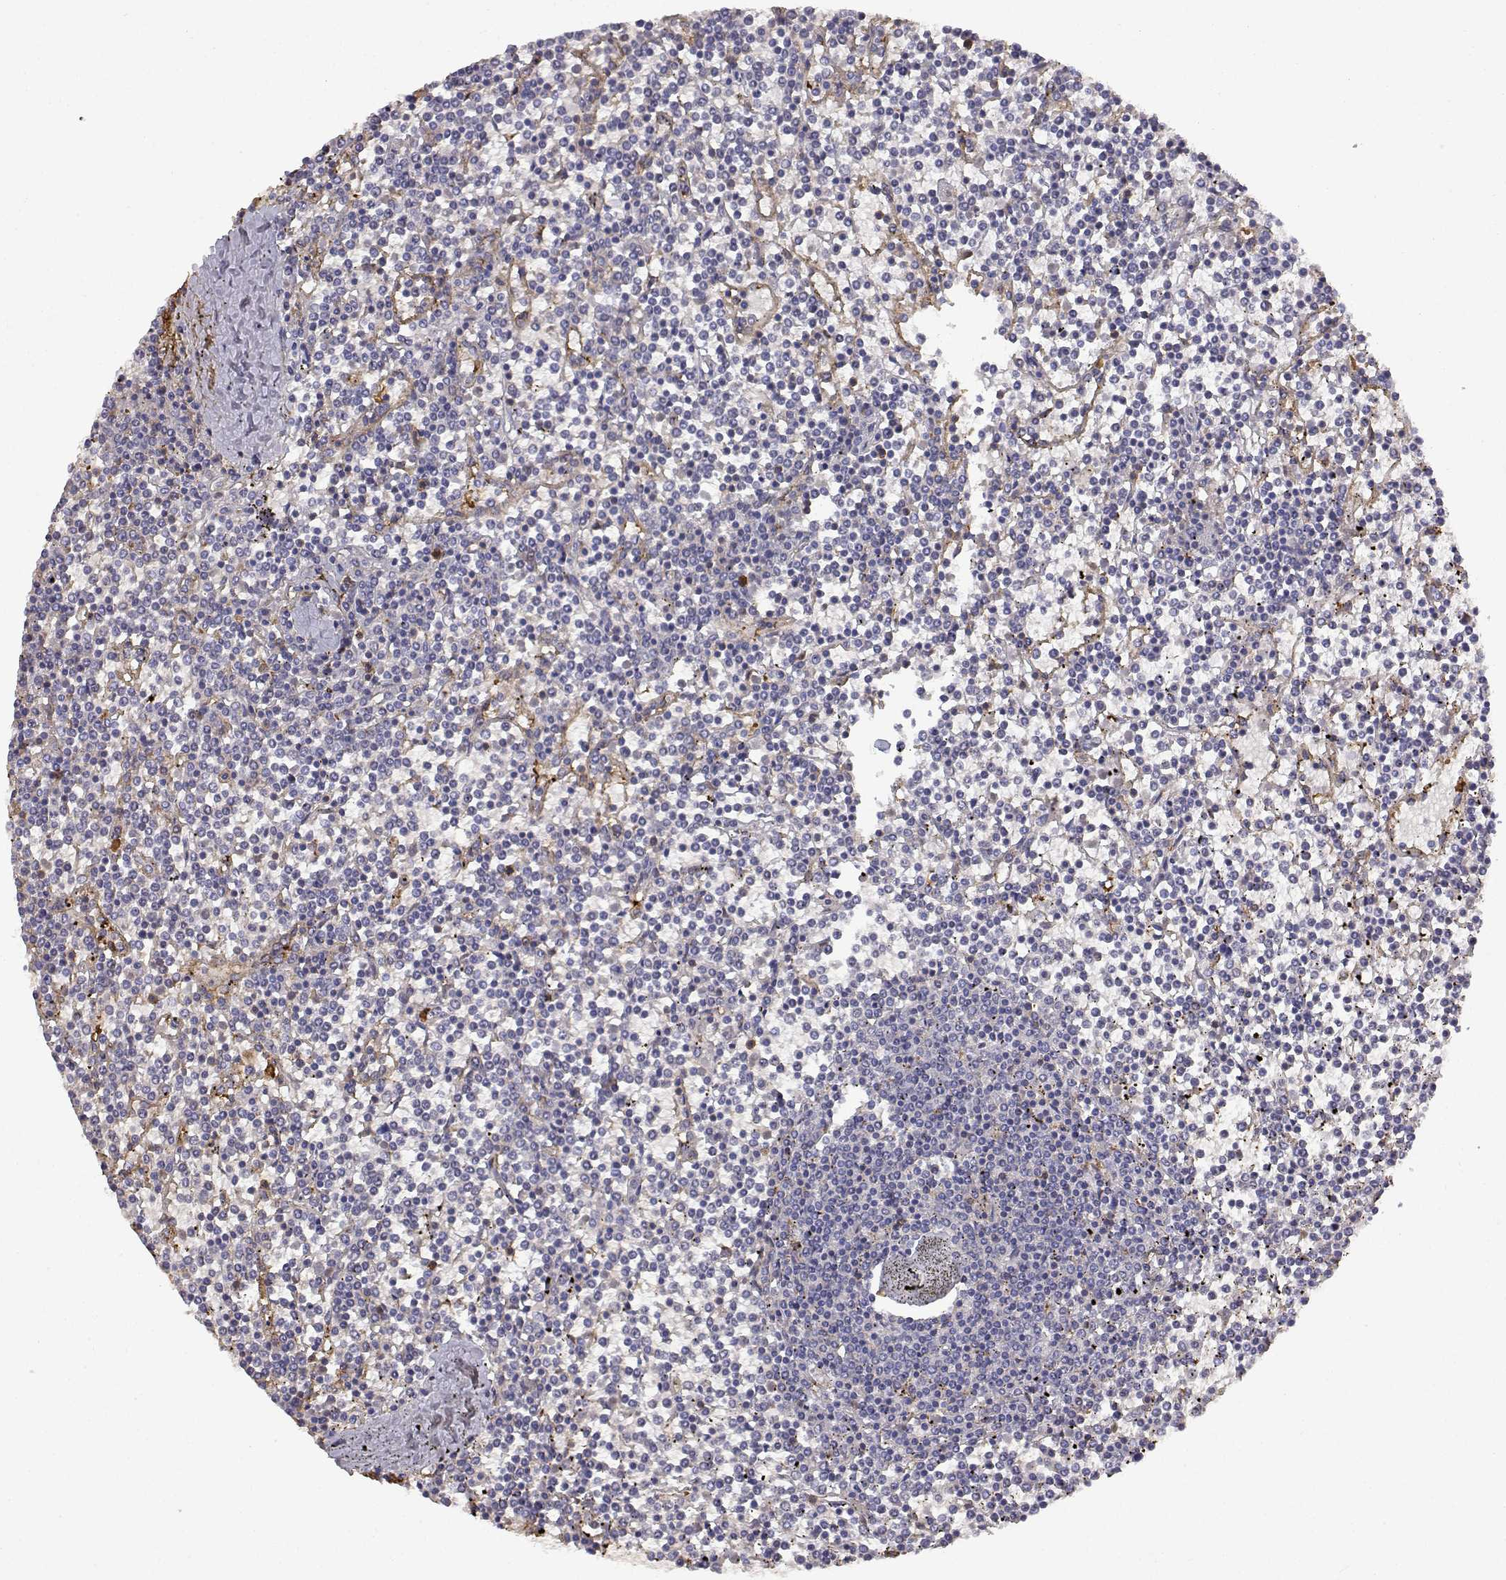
{"staining": {"intensity": "negative", "quantity": "none", "location": "none"}, "tissue": "lymphoma", "cell_type": "Tumor cells", "image_type": "cancer", "snomed": [{"axis": "morphology", "description": "Malignant lymphoma, non-Hodgkin's type, Low grade"}, {"axis": "topography", "description": "Spleen"}], "caption": "Immunohistochemistry (IHC) histopathology image of lymphoma stained for a protein (brown), which shows no expression in tumor cells.", "gene": "ADA", "patient": {"sex": "female", "age": 19}}